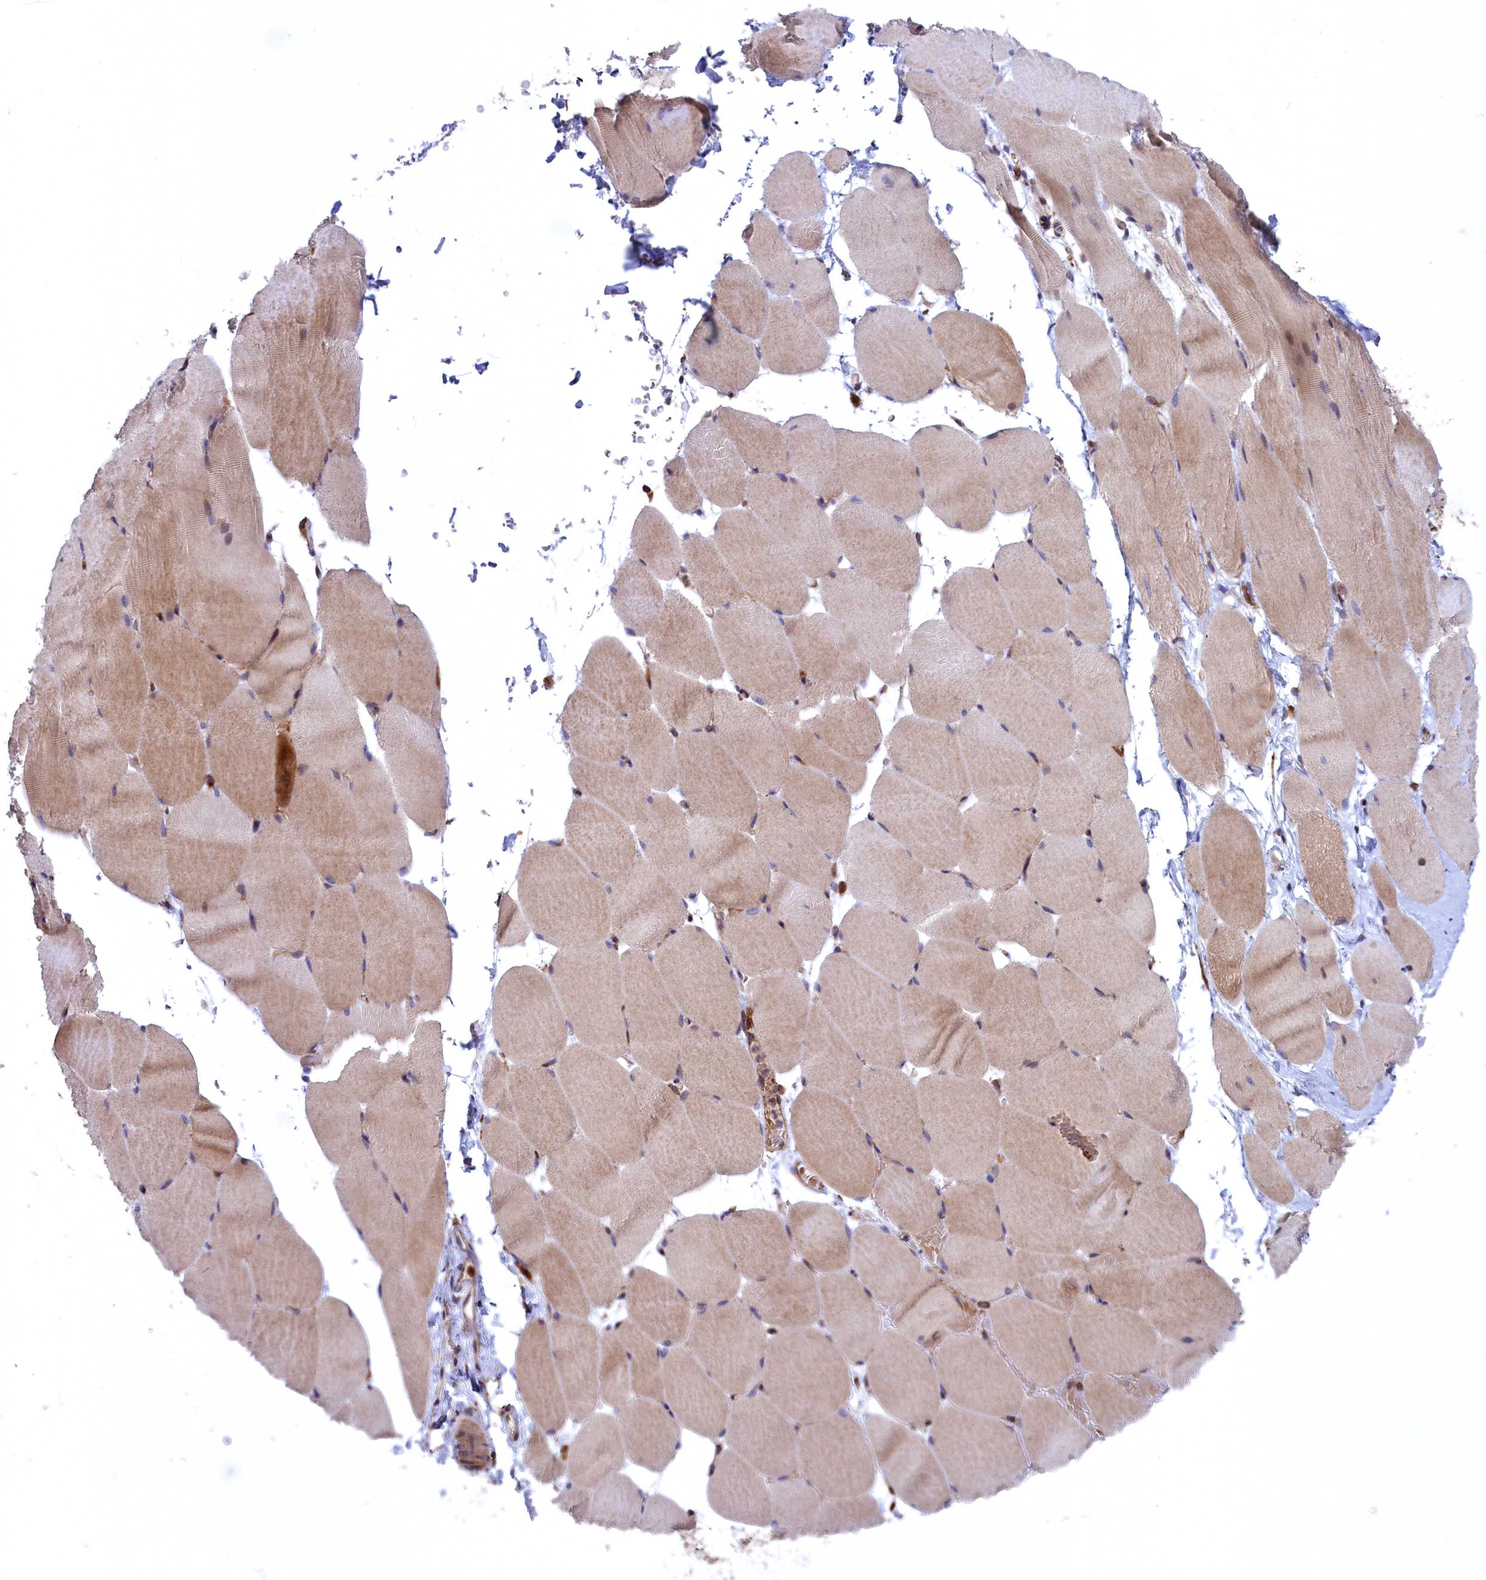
{"staining": {"intensity": "moderate", "quantity": "<25%", "location": "cytoplasmic/membranous"}, "tissue": "skeletal muscle", "cell_type": "Myocytes", "image_type": "normal", "snomed": [{"axis": "morphology", "description": "Normal tissue, NOS"}, {"axis": "topography", "description": "Skeletal muscle"}, {"axis": "topography", "description": "Parathyroid gland"}], "caption": "A brown stain labels moderate cytoplasmic/membranous expression of a protein in myocytes of benign human skeletal muscle. The staining is performed using DAB brown chromogen to label protein expression. The nuclei are counter-stained blue using hematoxylin.", "gene": "PLA2G4C", "patient": {"sex": "female", "age": 37}}